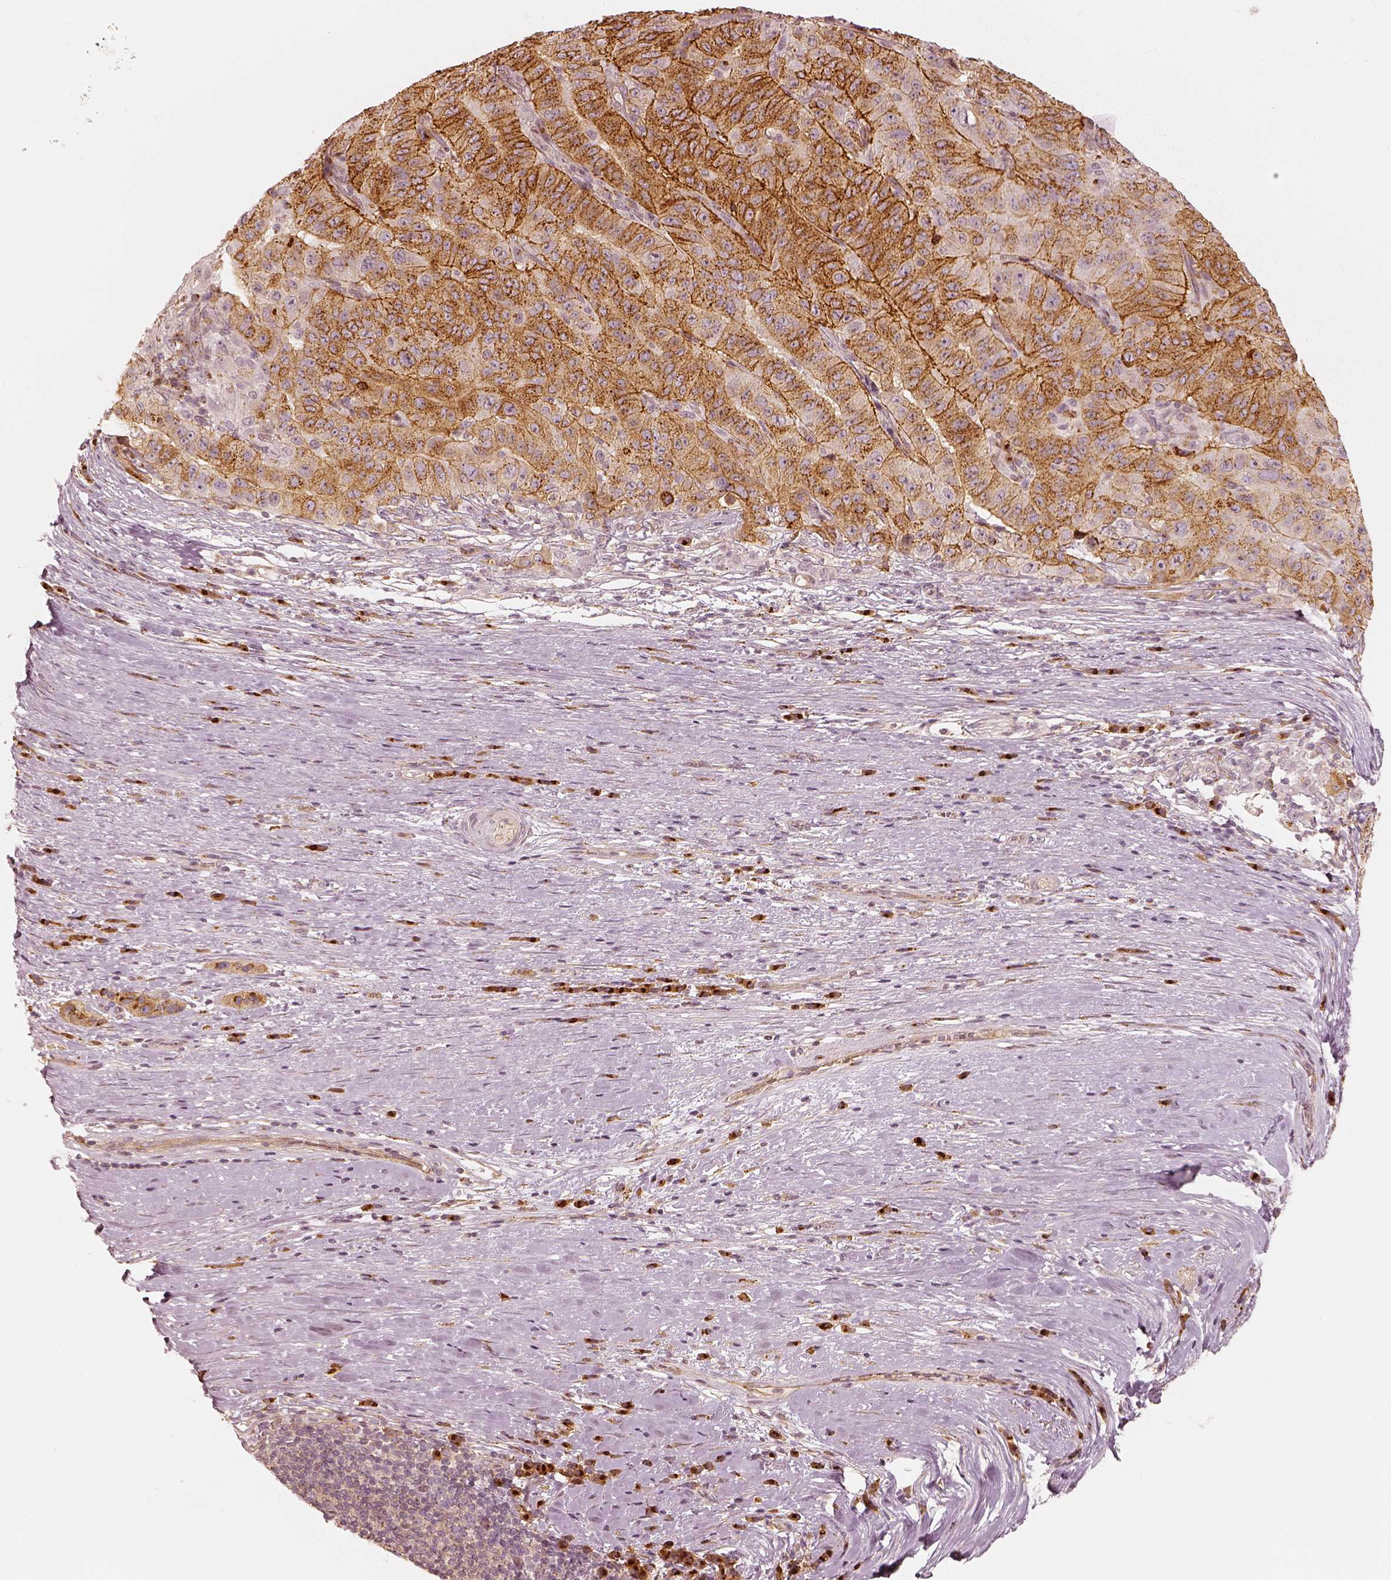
{"staining": {"intensity": "moderate", "quantity": ">75%", "location": "cytoplasmic/membranous"}, "tissue": "pancreatic cancer", "cell_type": "Tumor cells", "image_type": "cancer", "snomed": [{"axis": "morphology", "description": "Adenocarcinoma, NOS"}, {"axis": "topography", "description": "Pancreas"}], "caption": "Immunohistochemistry (DAB) staining of human pancreatic cancer shows moderate cytoplasmic/membranous protein positivity in approximately >75% of tumor cells.", "gene": "GORASP2", "patient": {"sex": "male", "age": 63}}